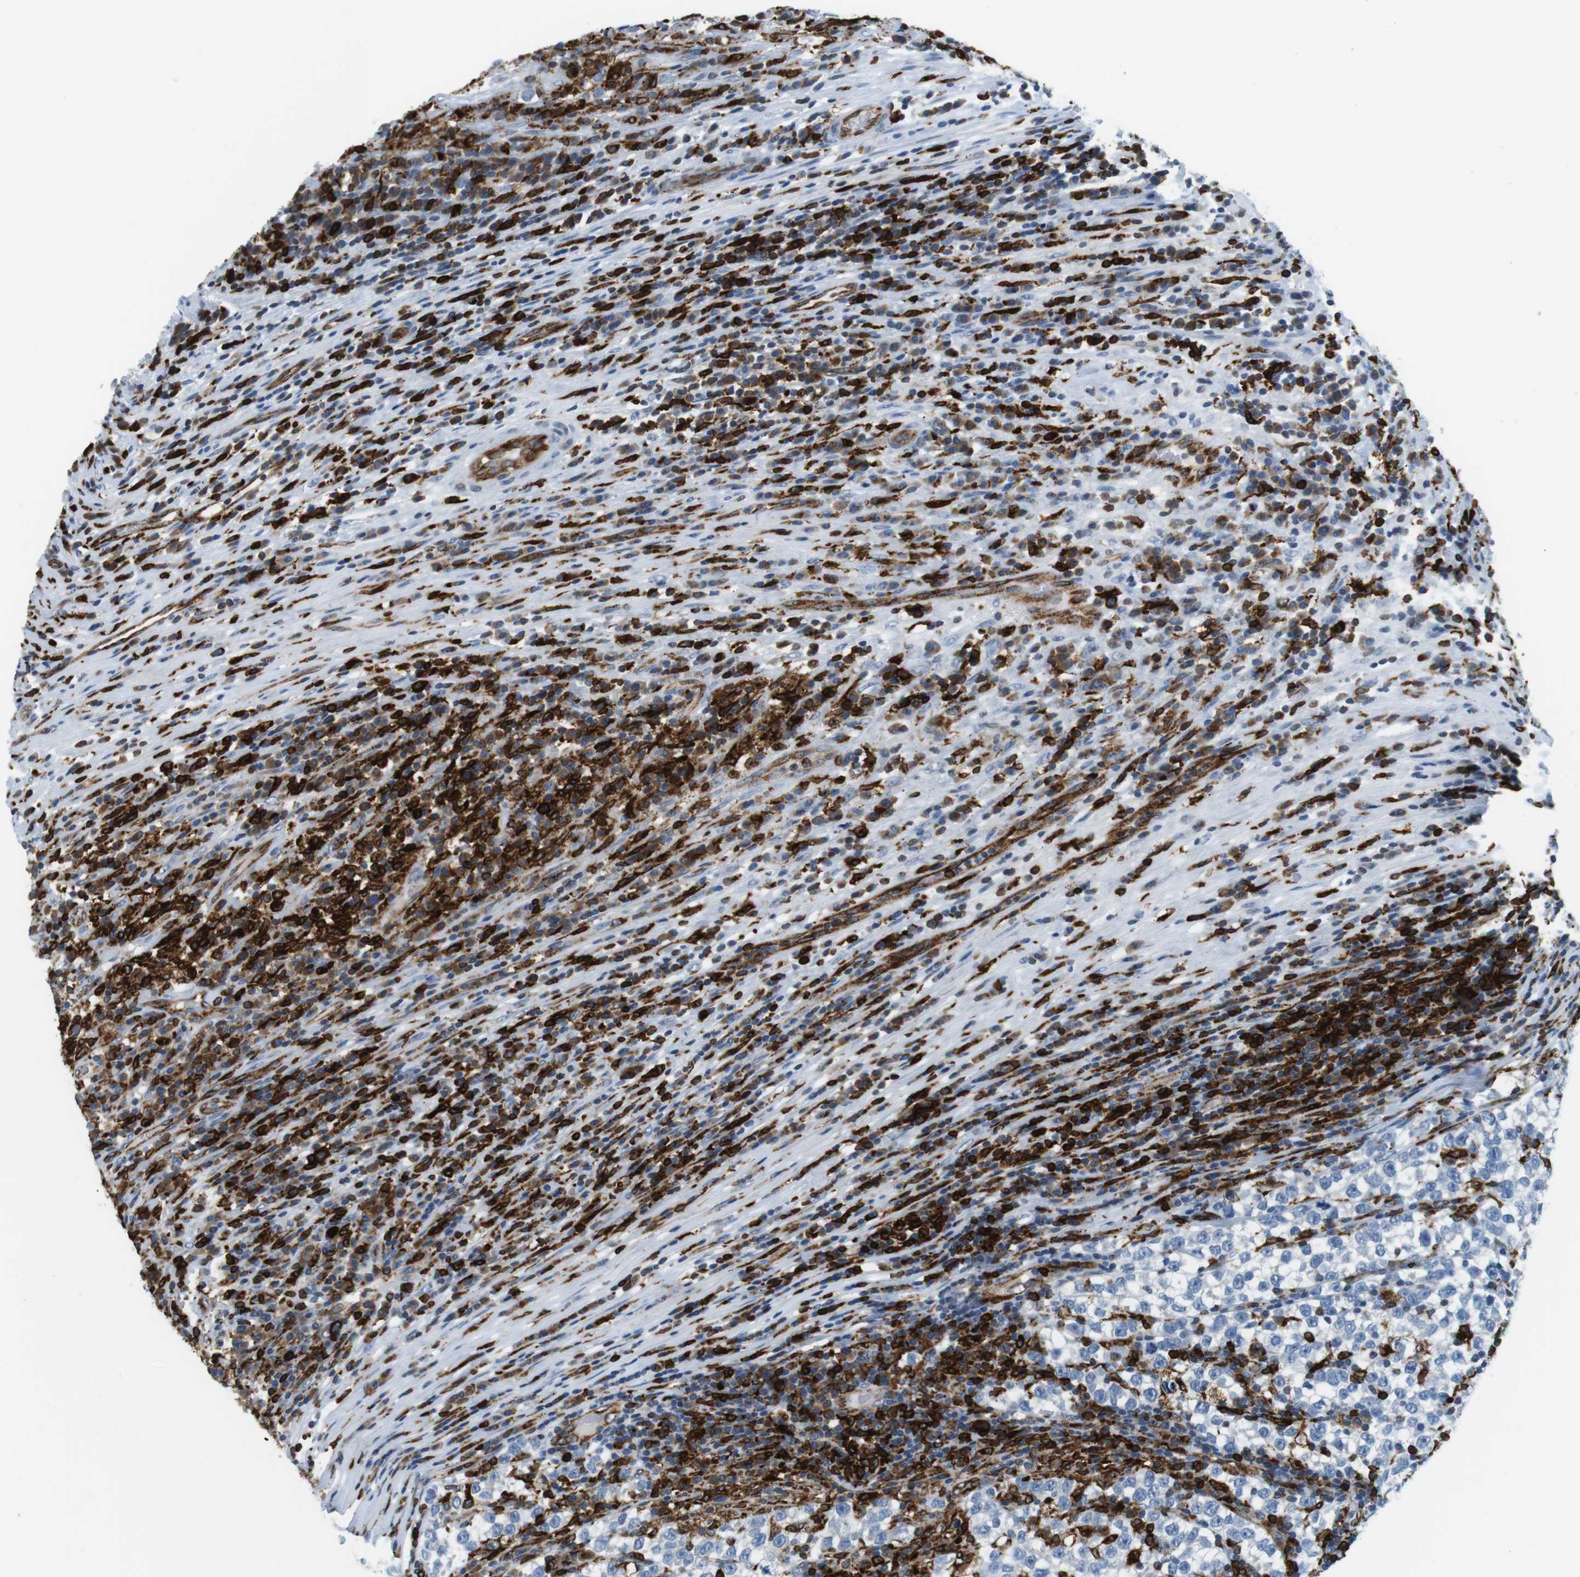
{"staining": {"intensity": "negative", "quantity": "none", "location": "none"}, "tissue": "testis cancer", "cell_type": "Tumor cells", "image_type": "cancer", "snomed": [{"axis": "morphology", "description": "Normal tissue, NOS"}, {"axis": "morphology", "description": "Seminoma, NOS"}, {"axis": "topography", "description": "Testis"}], "caption": "Testis cancer (seminoma) was stained to show a protein in brown. There is no significant positivity in tumor cells.", "gene": "CIITA", "patient": {"sex": "male", "age": 43}}